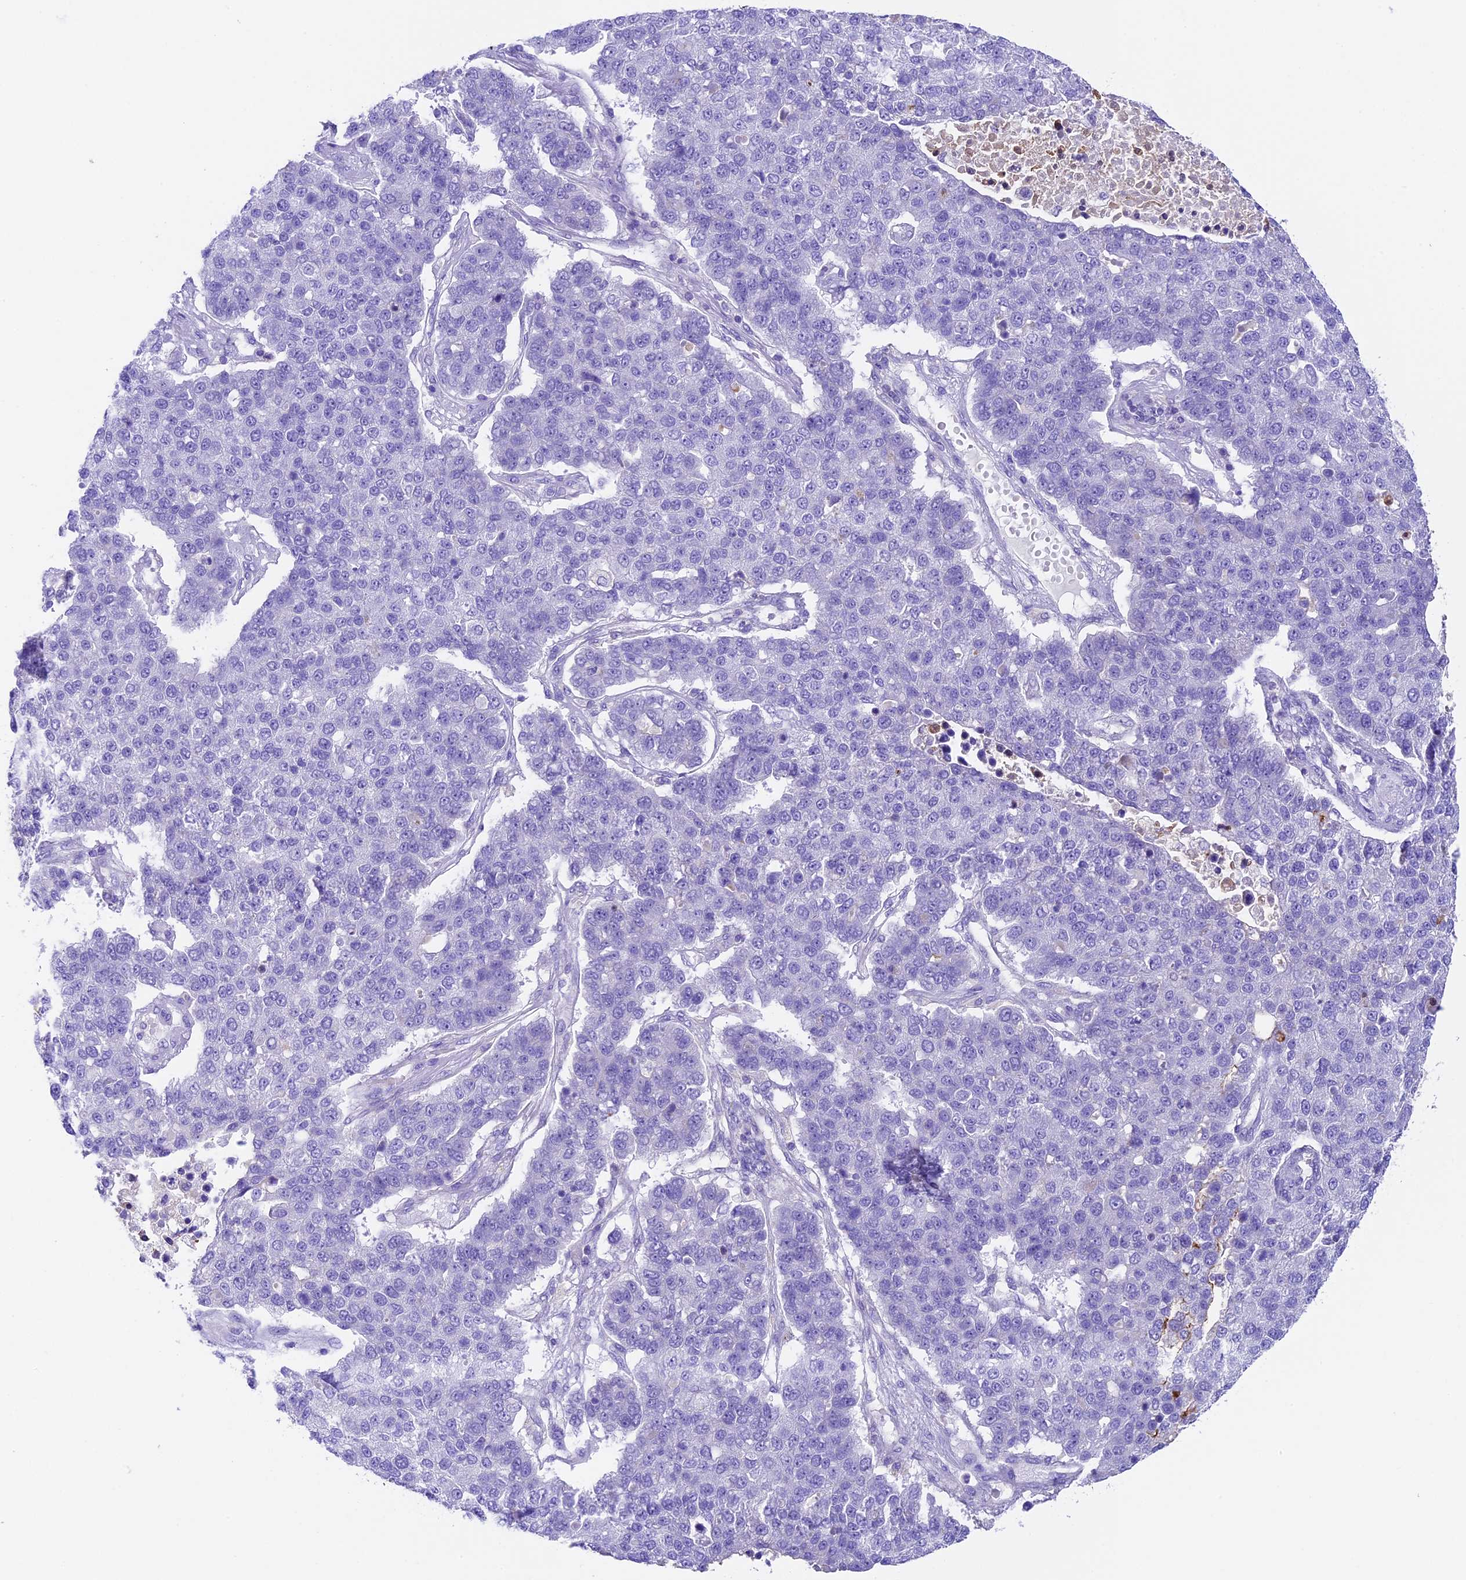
{"staining": {"intensity": "negative", "quantity": "none", "location": "none"}, "tissue": "pancreatic cancer", "cell_type": "Tumor cells", "image_type": "cancer", "snomed": [{"axis": "morphology", "description": "Adenocarcinoma, NOS"}, {"axis": "topography", "description": "Pancreas"}], "caption": "The immunohistochemistry photomicrograph has no significant staining in tumor cells of pancreatic cancer tissue.", "gene": "TBC1D1", "patient": {"sex": "female", "age": 61}}